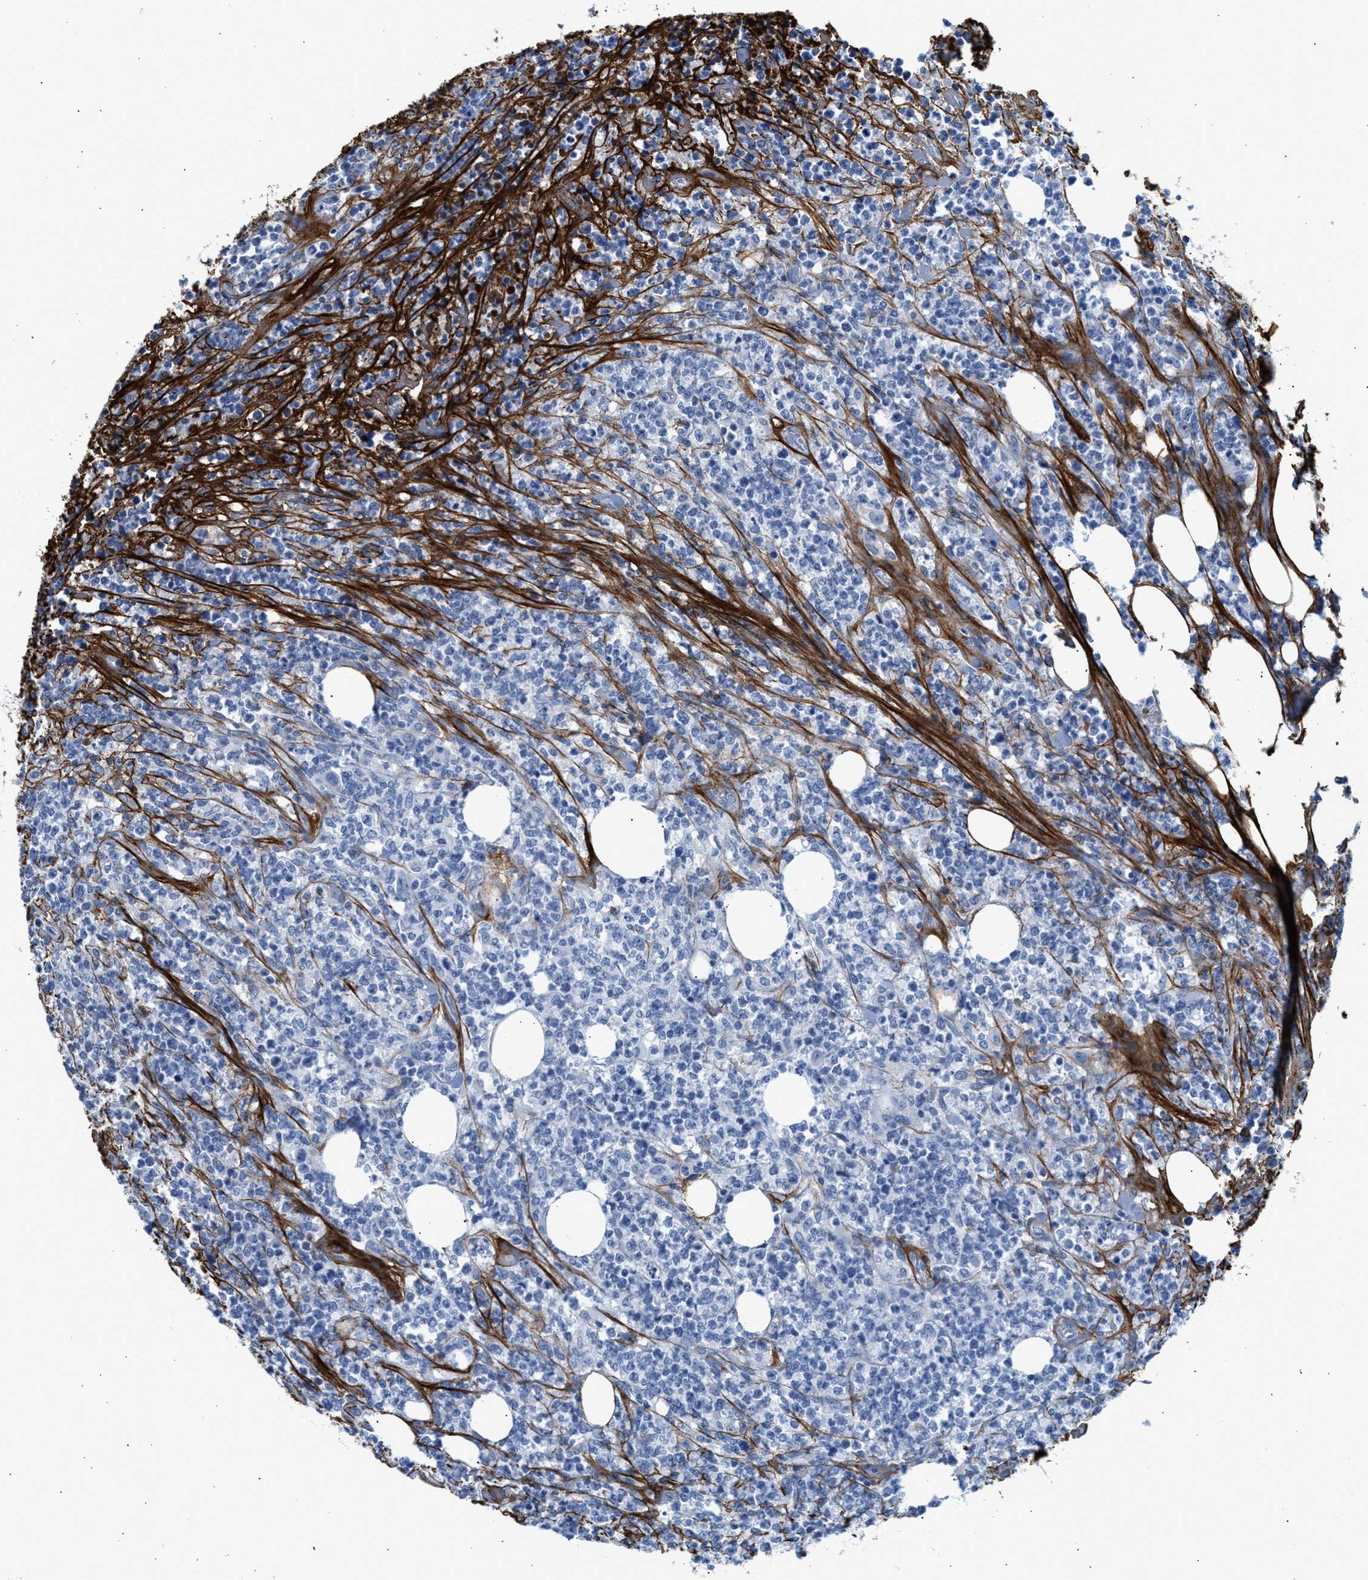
{"staining": {"intensity": "negative", "quantity": "none", "location": "none"}, "tissue": "lymphoma", "cell_type": "Tumor cells", "image_type": "cancer", "snomed": [{"axis": "morphology", "description": "Malignant lymphoma, non-Hodgkin's type, High grade"}, {"axis": "topography", "description": "Soft tissue"}], "caption": "Immunohistochemistry (IHC) histopathology image of human lymphoma stained for a protein (brown), which reveals no staining in tumor cells.", "gene": "TNR", "patient": {"sex": "male", "age": 18}}